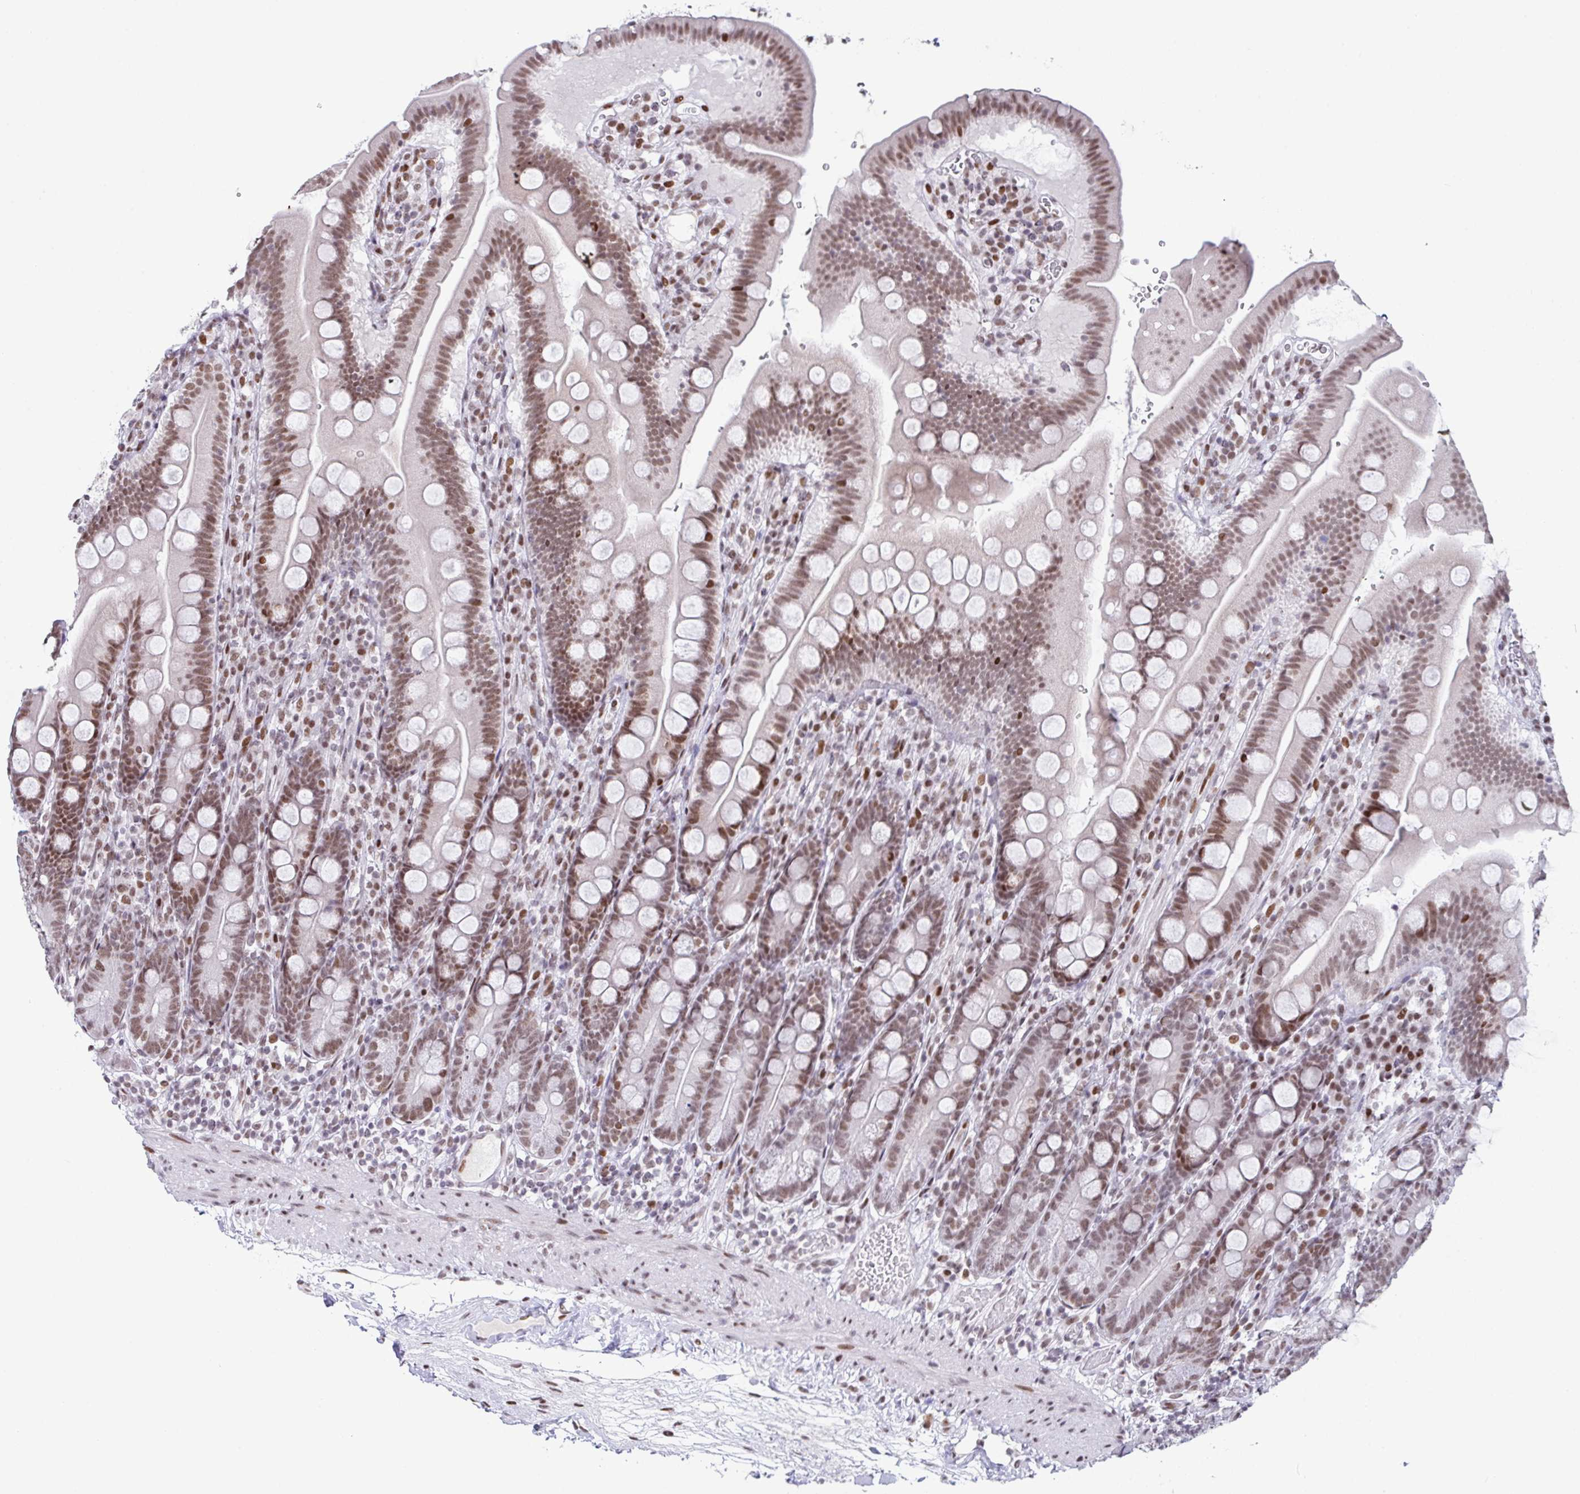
{"staining": {"intensity": "strong", "quantity": ">75%", "location": "nuclear"}, "tissue": "duodenum", "cell_type": "Glandular cells", "image_type": "normal", "snomed": [{"axis": "morphology", "description": "Normal tissue, NOS"}, {"axis": "topography", "description": "Duodenum"}], "caption": "High-power microscopy captured an immunohistochemistry (IHC) photomicrograph of benign duodenum, revealing strong nuclear positivity in approximately >75% of glandular cells.", "gene": "CLP1", "patient": {"sex": "female", "age": 67}}